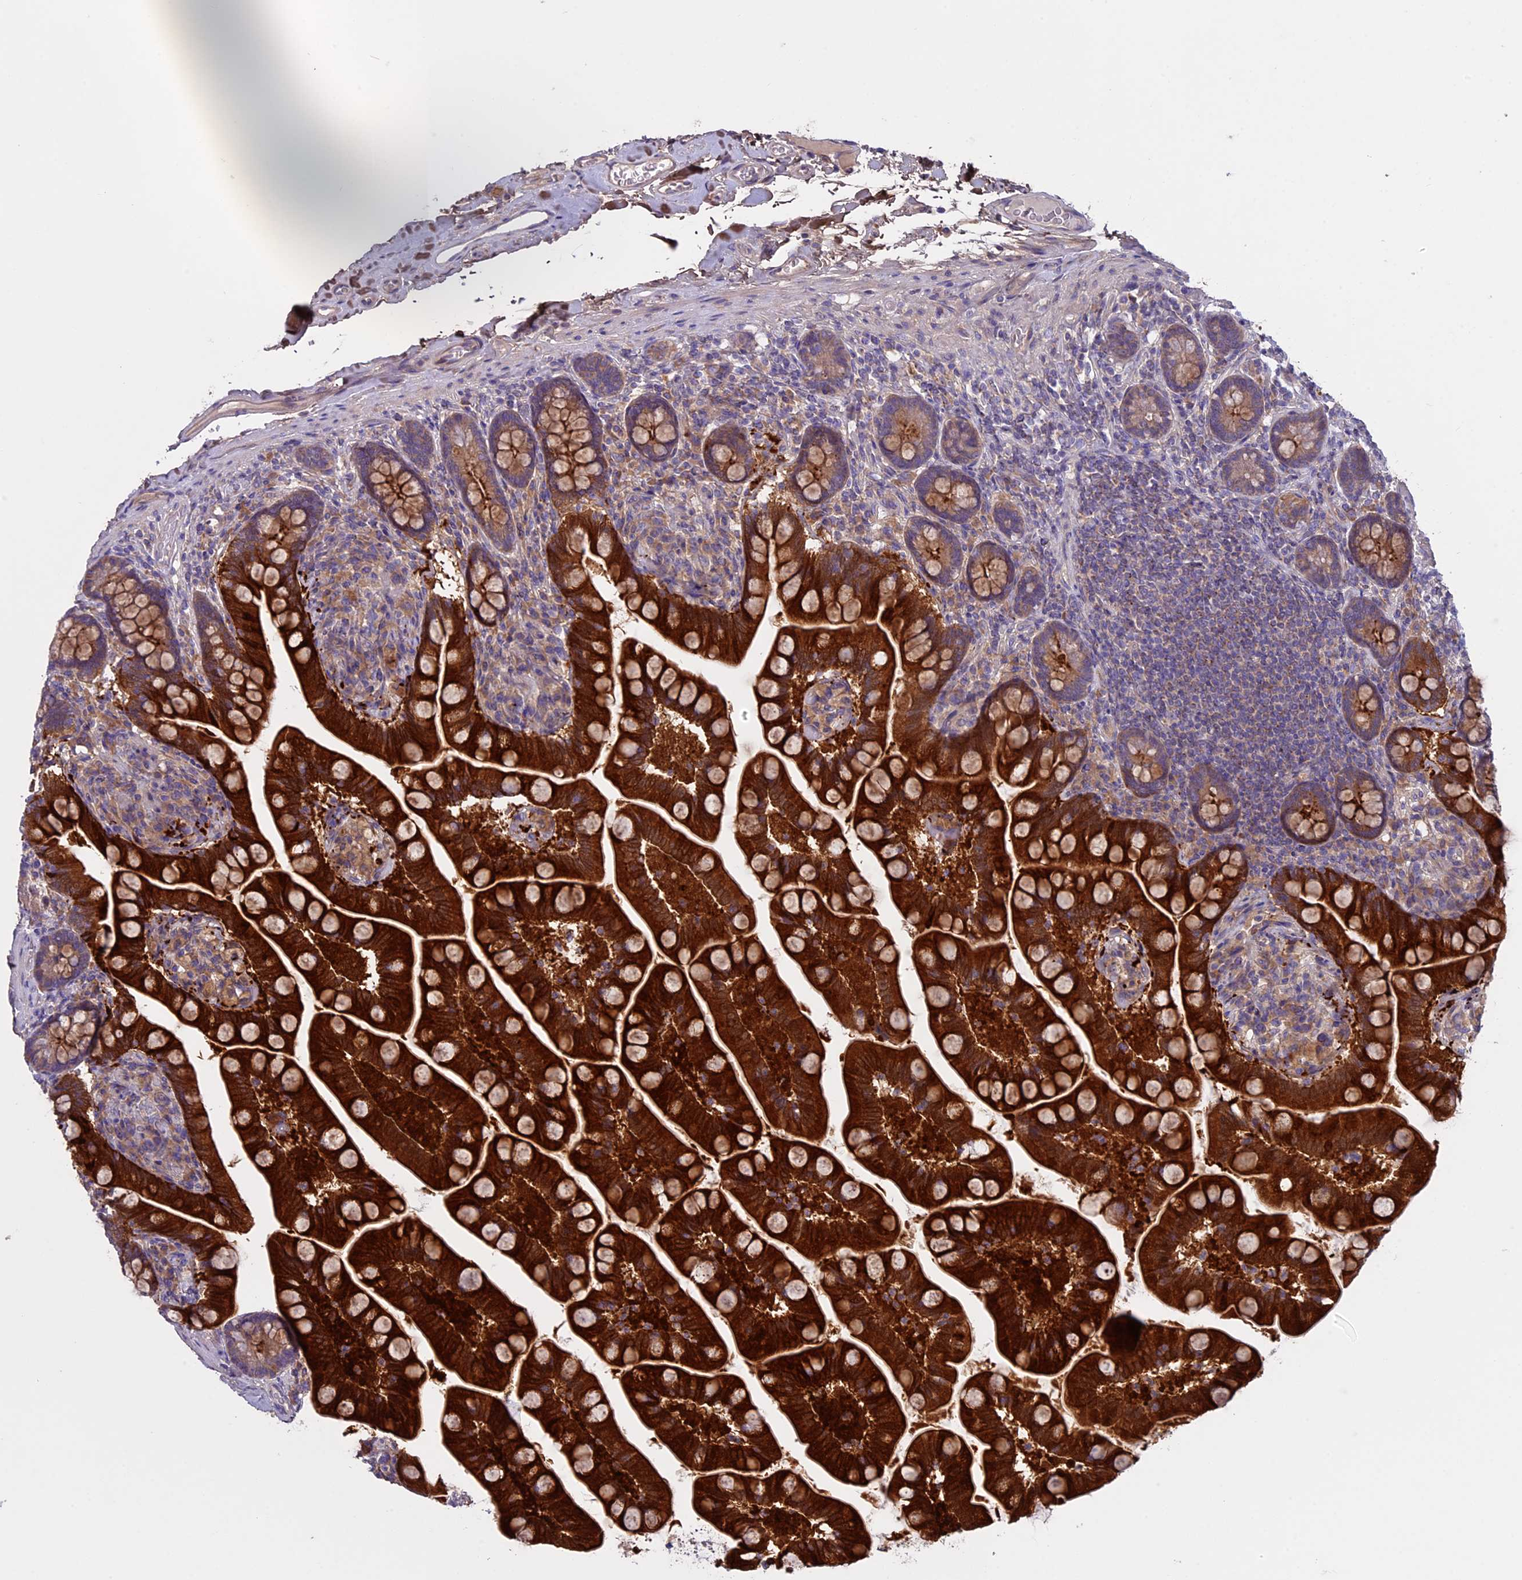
{"staining": {"intensity": "strong", "quantity": ">75%", "location": "cytoplasmic/membranous"}, "tissue": "small intestine", "cell_type": "Glandular cells", "image_type": "normal", "snomed": [{"axis": "morphology", "description": "Normal tissue, NOS"}, {"axis": "topography", "description": "Small intestine"}], "caption": "DAB (3,3'-diaminobenzidine) immunohistochemical staining of benign small intestine displays strong cytoplasmic/membranous protein expression in about >75% of glandular cells.", "gene": "DCTN5", "patient": {"sex": "female", "age": 64}}